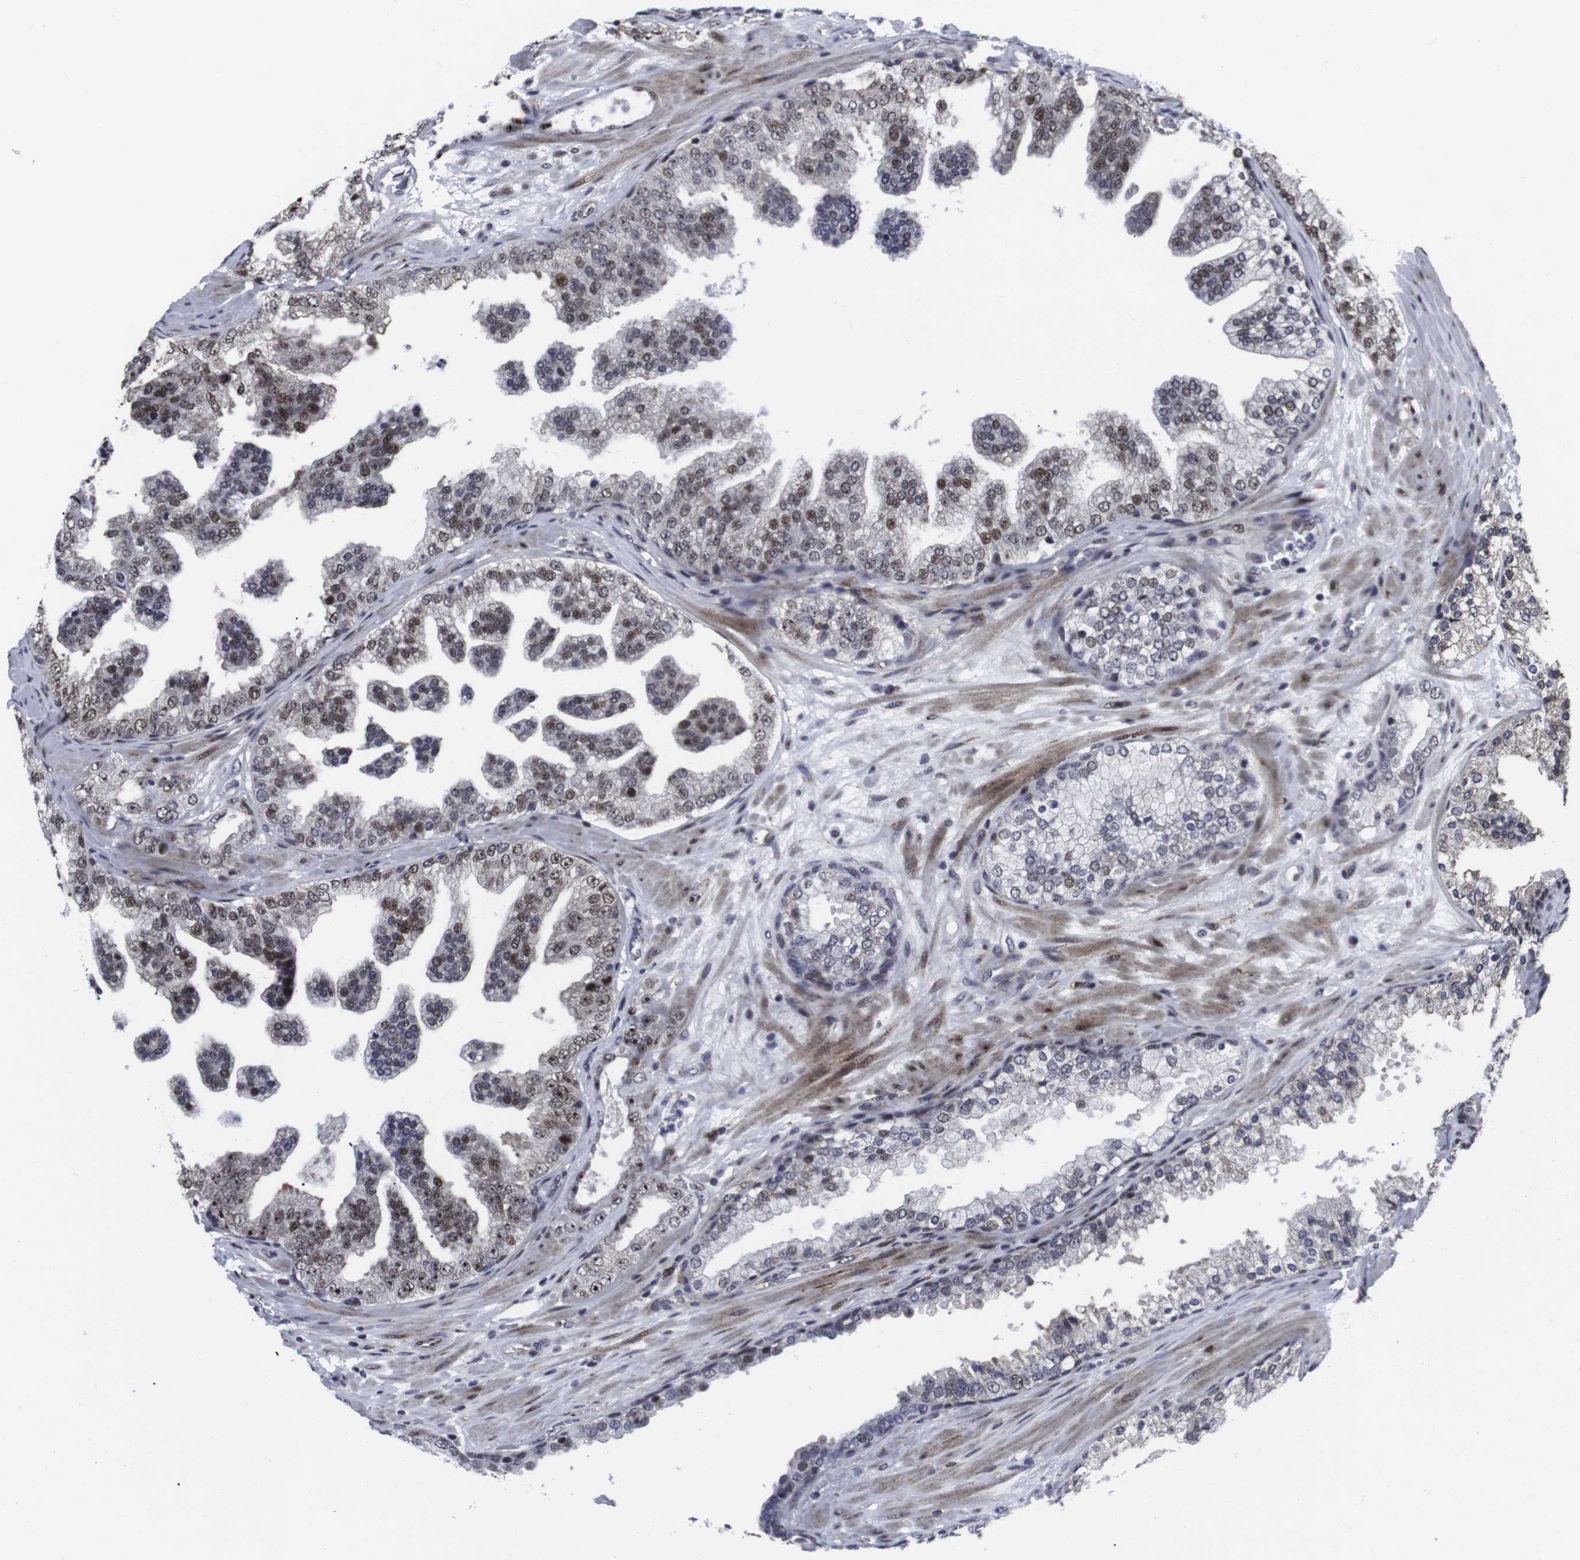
{"staining": {"intensity": "weak", "quantity": "25%-75%", "location": "nuclear"}, "tissue": "prostate cancer", "cell_type": "Tumor cells", "image_type": "cancer", "snomed": [{"axis": "morphology", "description": "Adenocarcinoma, High grade"}, {"axis": "topography", "description": "Prostate"}], "caption": "Prostate adenocarcinoma (high-grade) stained with a brown dye demonstrates weak nuclear positive expression in about 25%-75% of tumor cells.", "gene": "MLH1", "patient": {"sex": "male", "age": 65}}